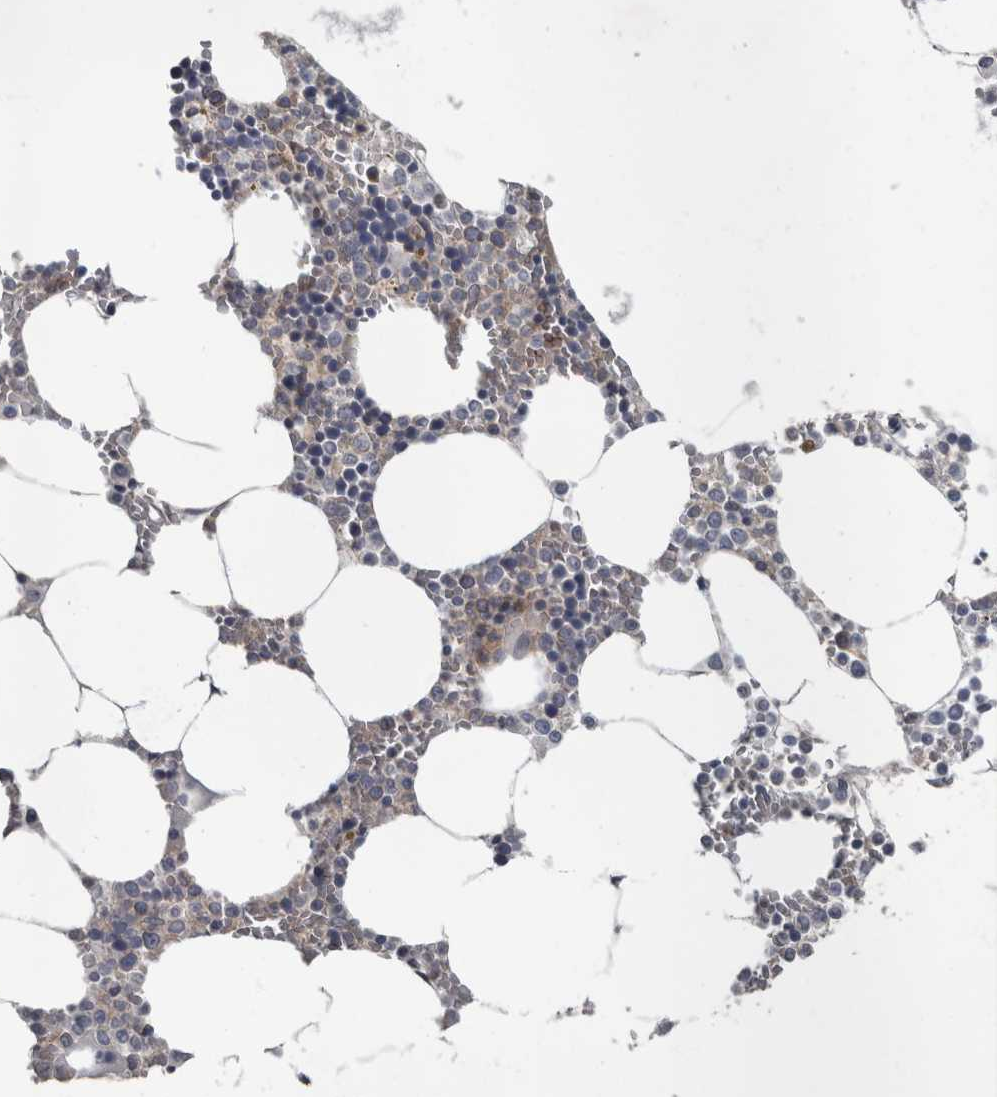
{"staining": {"intensity": "strong", "quantity": "<25%", "location": "cytoplasmic/membranous"}, "tissue": "bone marrow", "cell_type": "Hematopoietic cells", "image_type": "normal", "snomed": [{"axis": "morphology", "description": "Normal tissue, NOS"}, {"axis": "topography", "description": "Bone marrow"}], "caption": "Brown immunohistochemical staining in benign bone marrow exhibits strong cytoplasmic/membranous expression in about <25% of hematopoietic cells.", "gene": "CDC42BPG", "patient": {"sex": "male", "age": 70}}